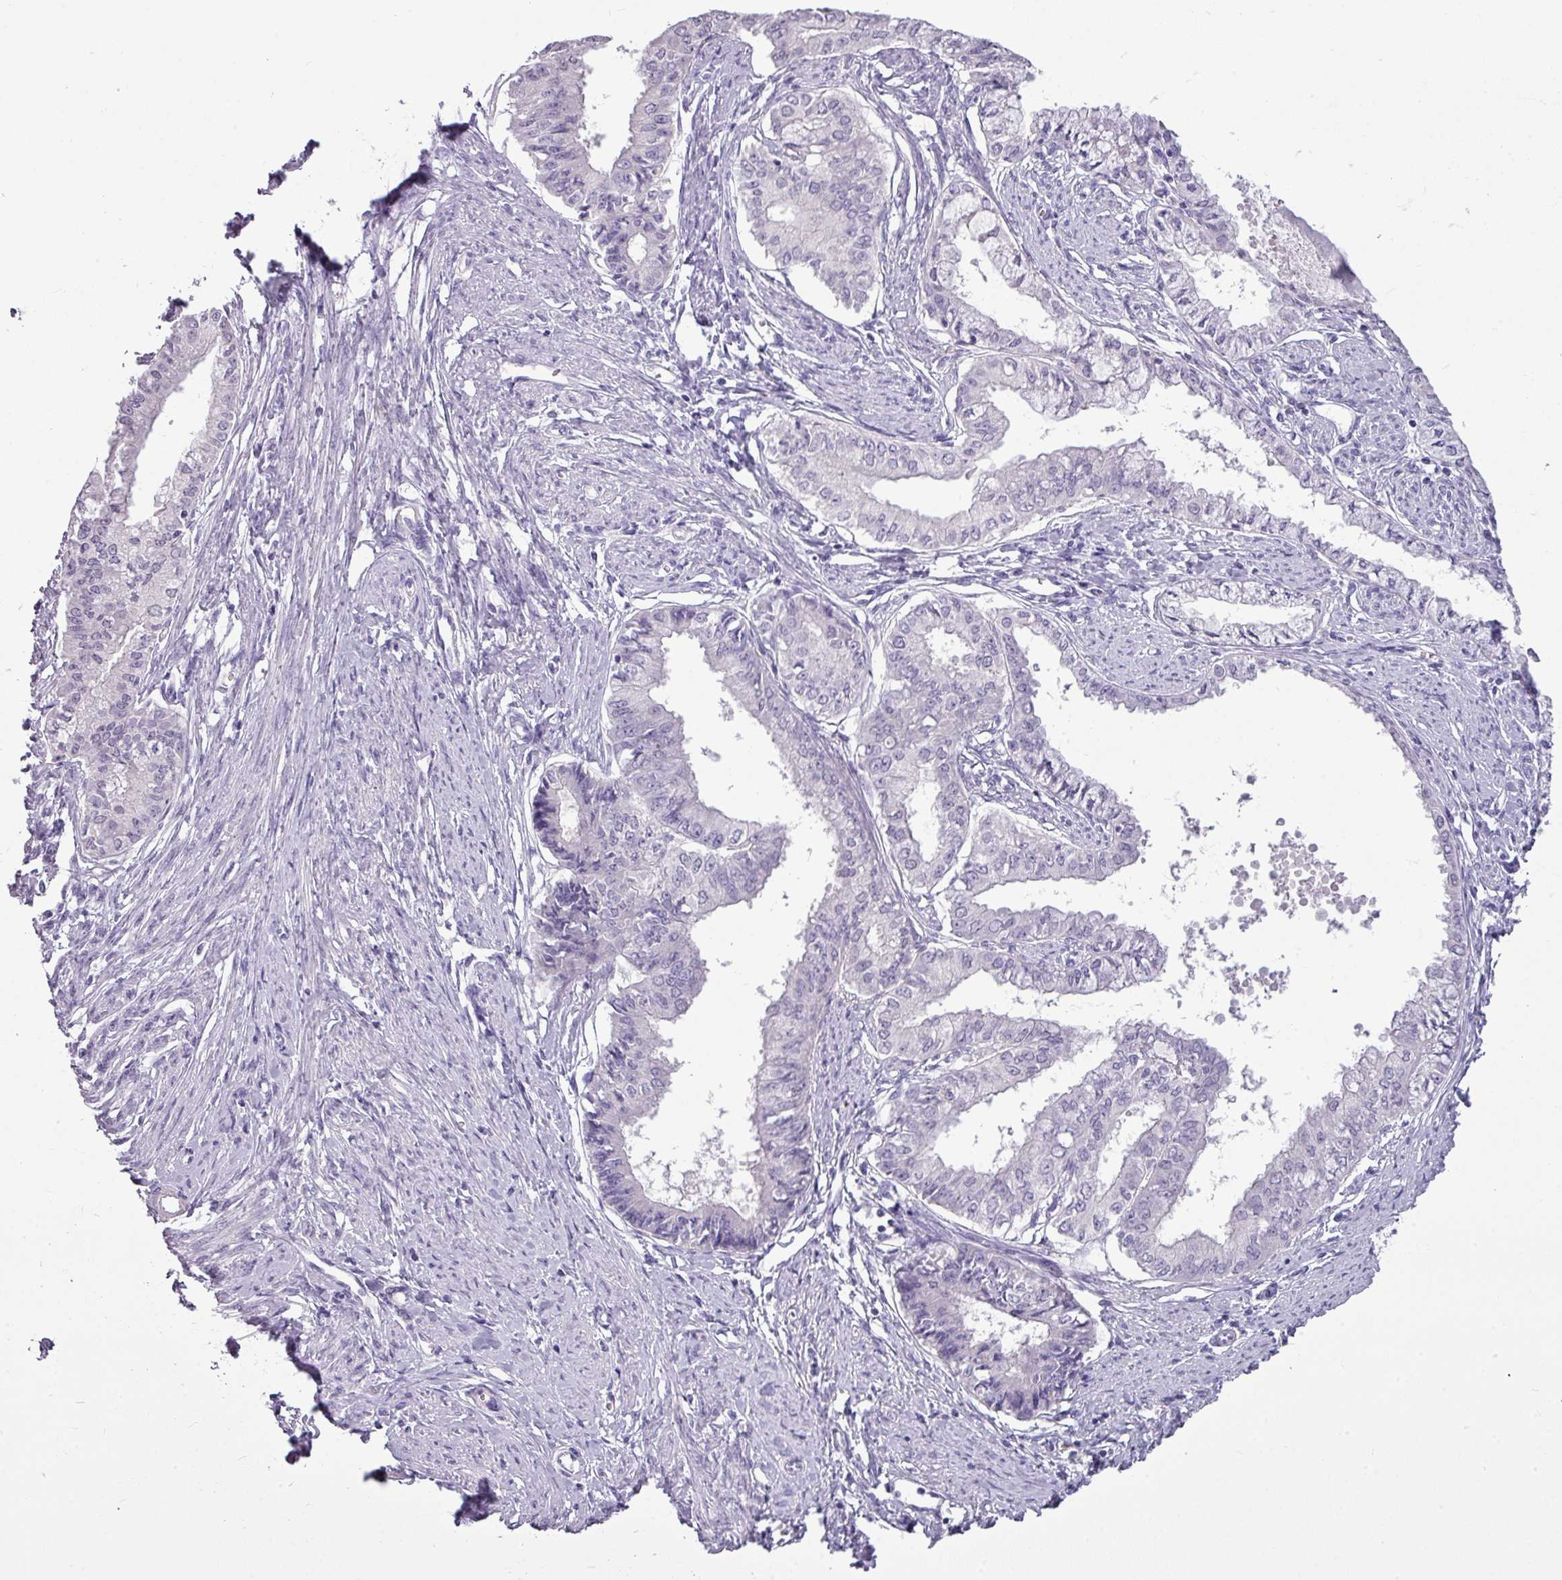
{"staining": {"intensity": "negative", "quantity": "none", "location": "none"}, "tissue": "endometrial cancer", "cell_type": "Tumor cells", "image_type": "cancer", "snomed": [{"axis": "morphology", "description": "Adenocarcinoma, NOS"}, {"axis": "topography", "description": "Endometrium"}], "caption": "DAB (3,3'-diaminobenzidine) immunohistochemical staining of endometrial cancer exhibits no significant expression in tumor cells.", "gene": "TMEM91", "patient": {"sex": "female", "age": 76}}